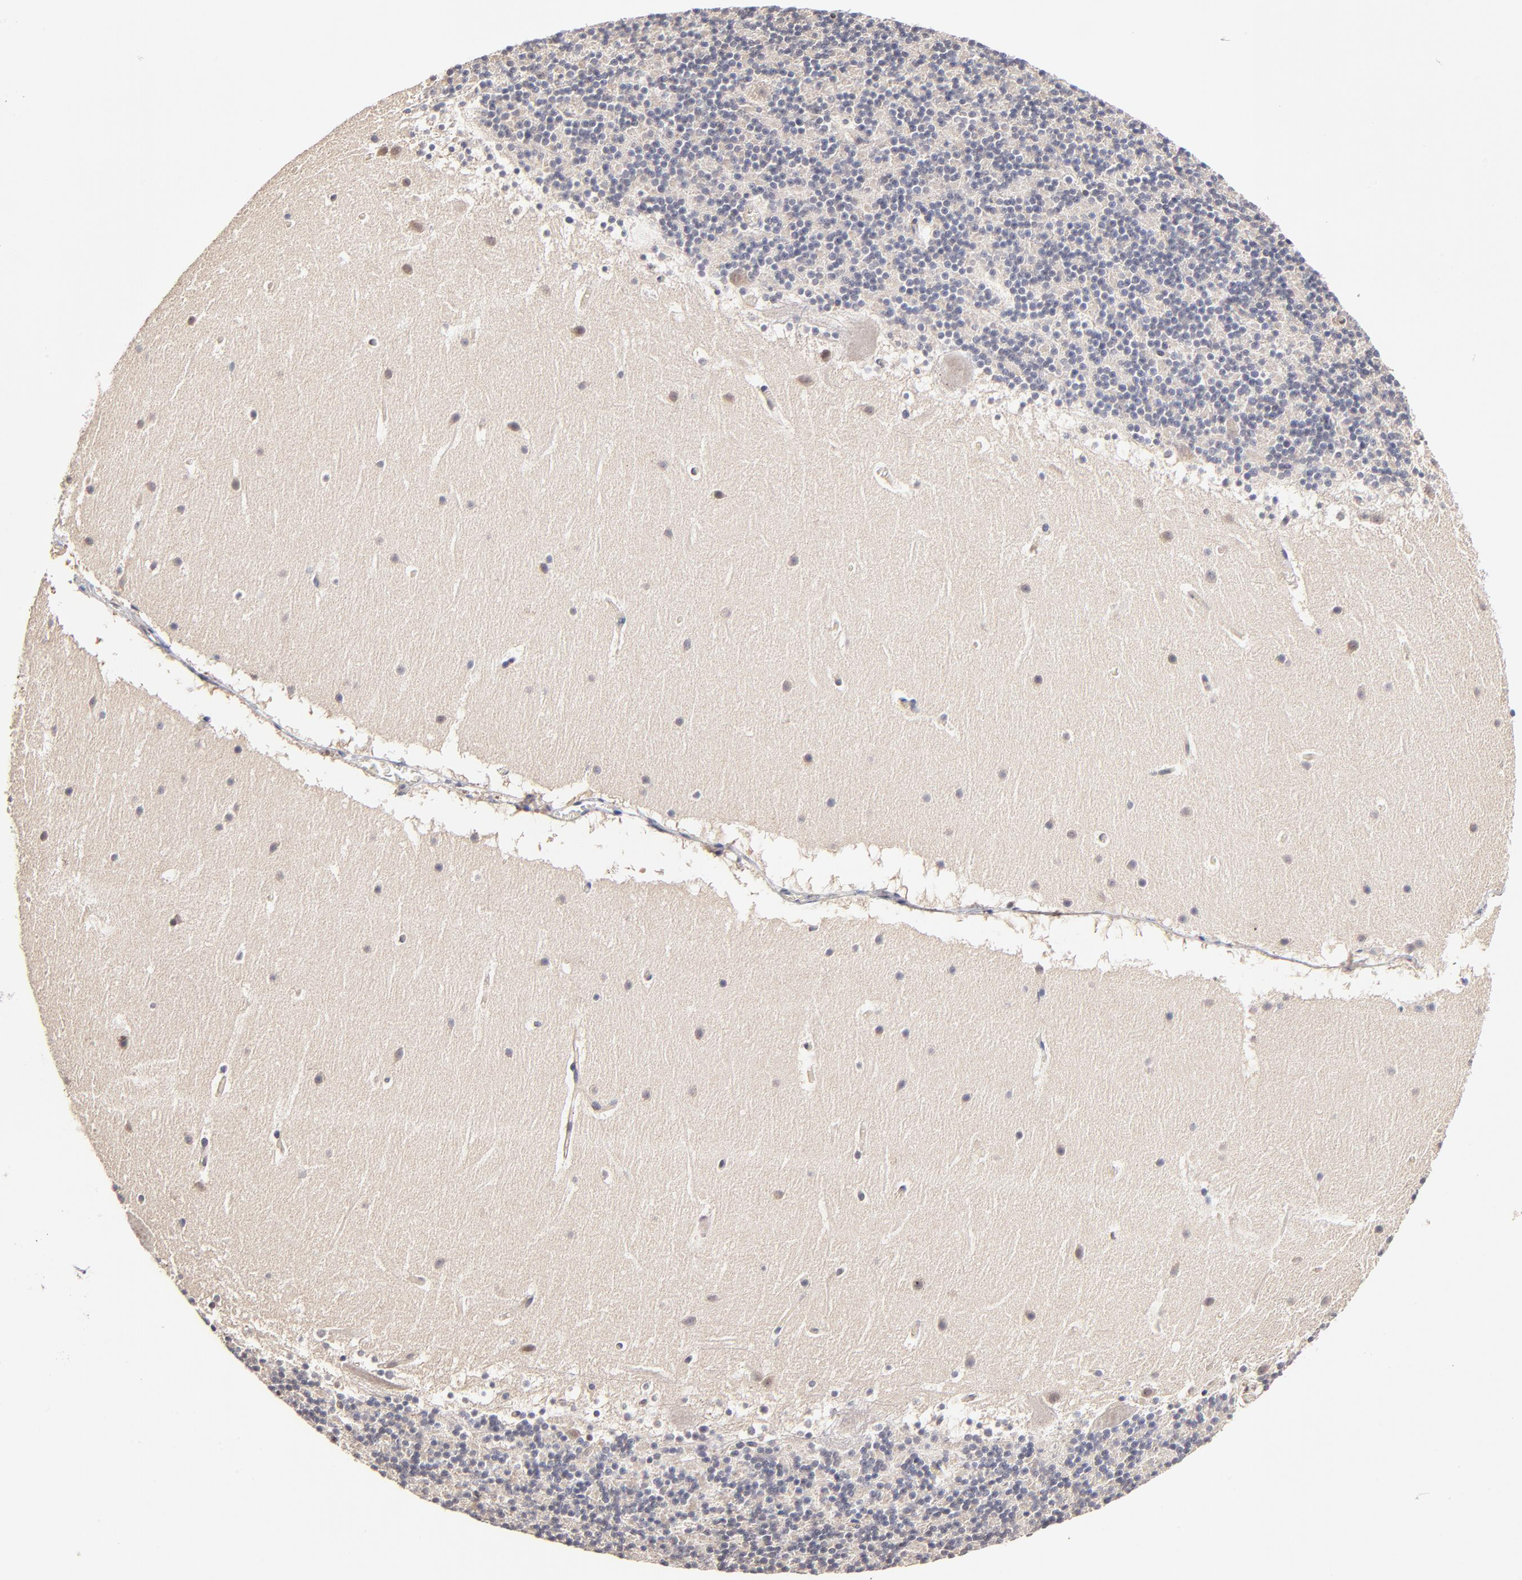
{"staining": {"intensity": "negative", "quantity": "none", "location": "none"}, "tissue": "cerebellum", "cell_type": "Cells in granular layer", "image_type": "normal", "snomed": [{"axis": "morphology", "description": "Normal tissue, NOS"}, {"axis": "topography", "description": "Cerebellum"}], "caption": "Unremarkable cerebellum was stained to show a protein in brown. There is no significant positivity in cells in granular layer. Nuclei are stained in blue.", "gene": "ZNF10", "patient": {"sex": "male", "age": 45}}